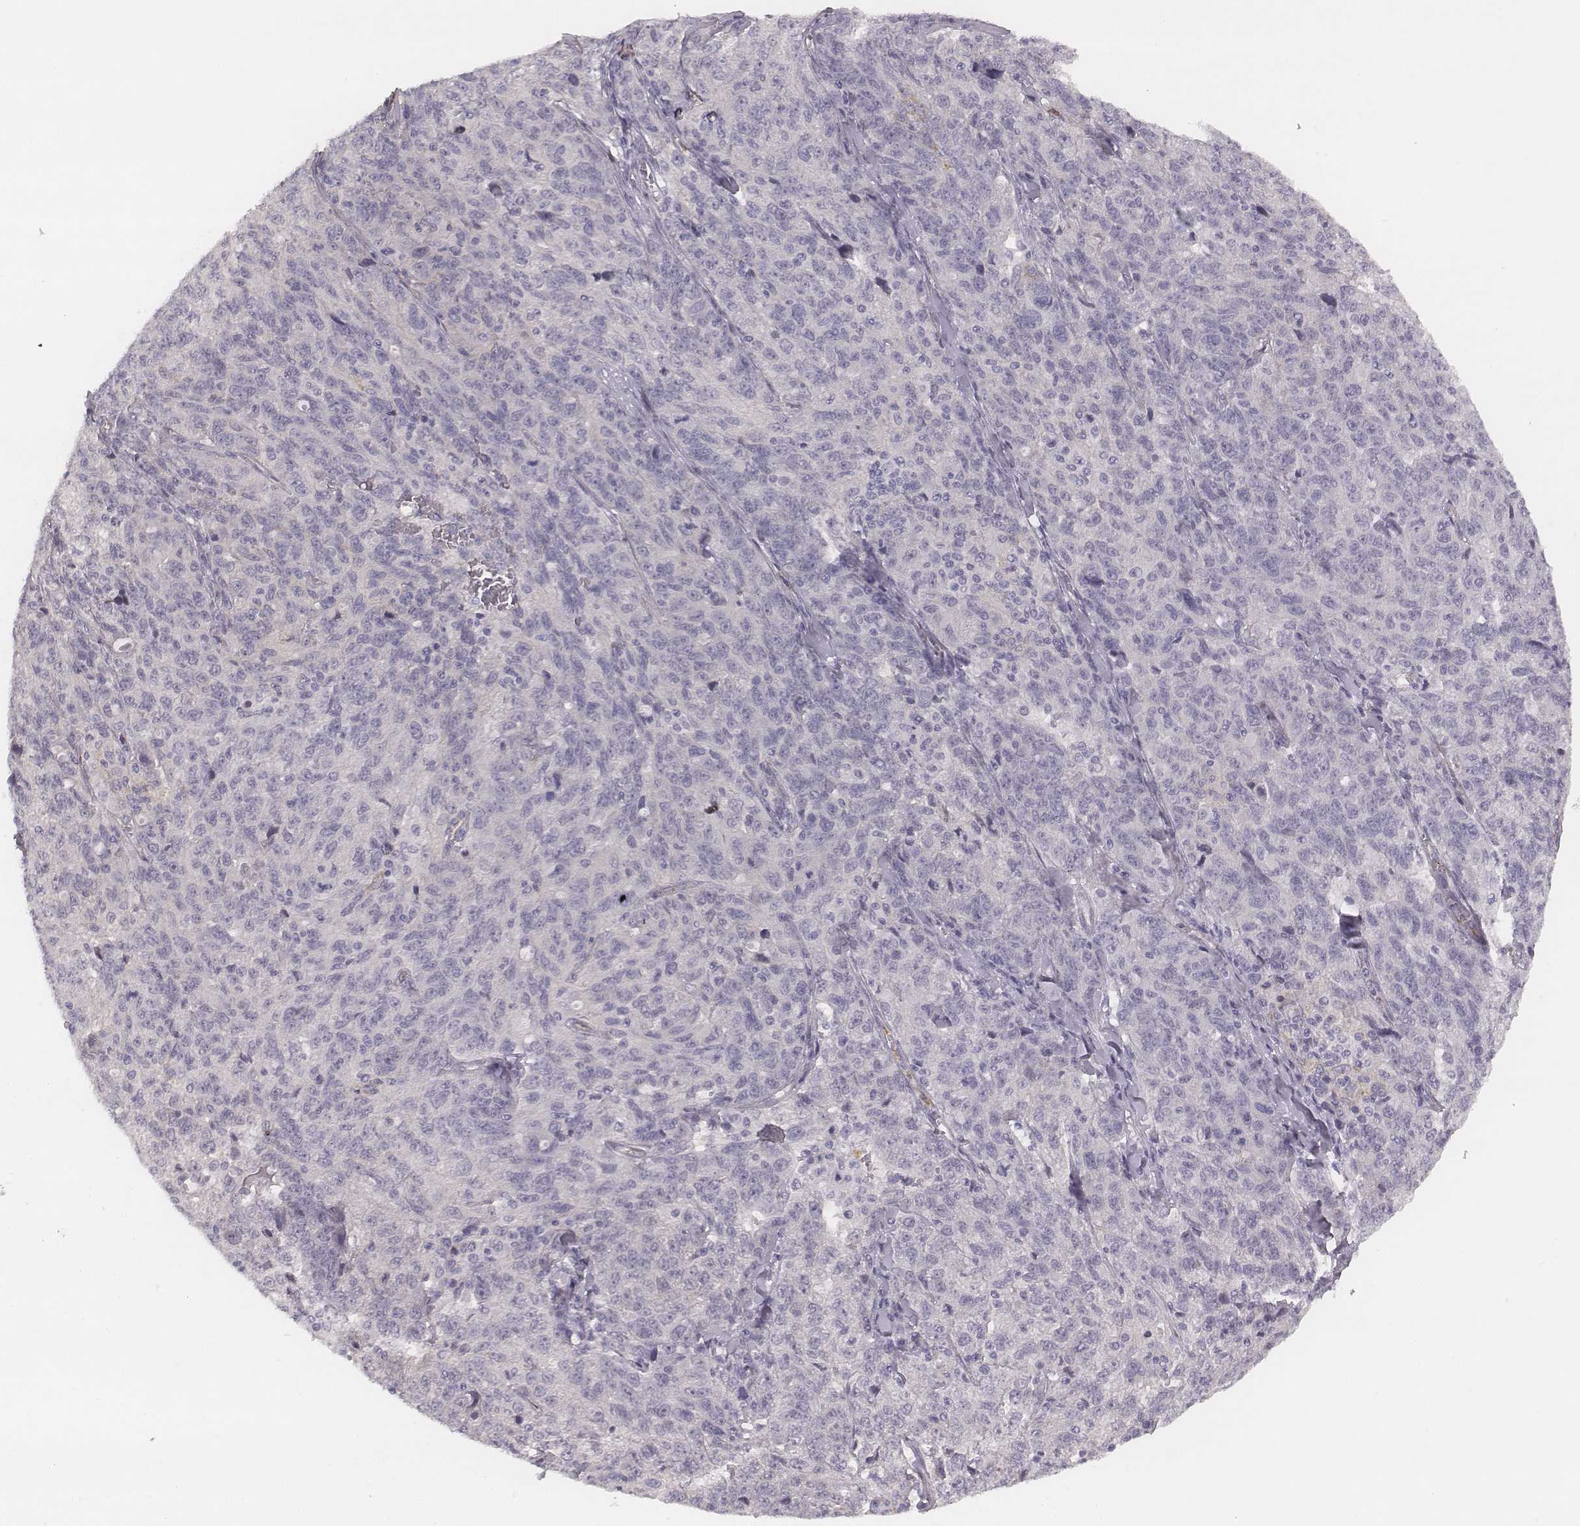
{"staining": {"intensity": "negative", "quantity": "none", "location": "none"}, "tissue": "ovarian cancer", "cell_type": "Tumor cells", "image_type": "cancer", "snomed": [{"axis": "morphology", "description": "Cystadenocarcinoma, serous, NOS"}, {"axis": "topography", "description": "Ovary"}], "caption": "Ovarian serous cystadenocarcinoma was stained to show a protein in brown. There is no significant expression in tumor cells.", "gene": "KCNJ12", "patient": {"sex": "female", "age": 71}}